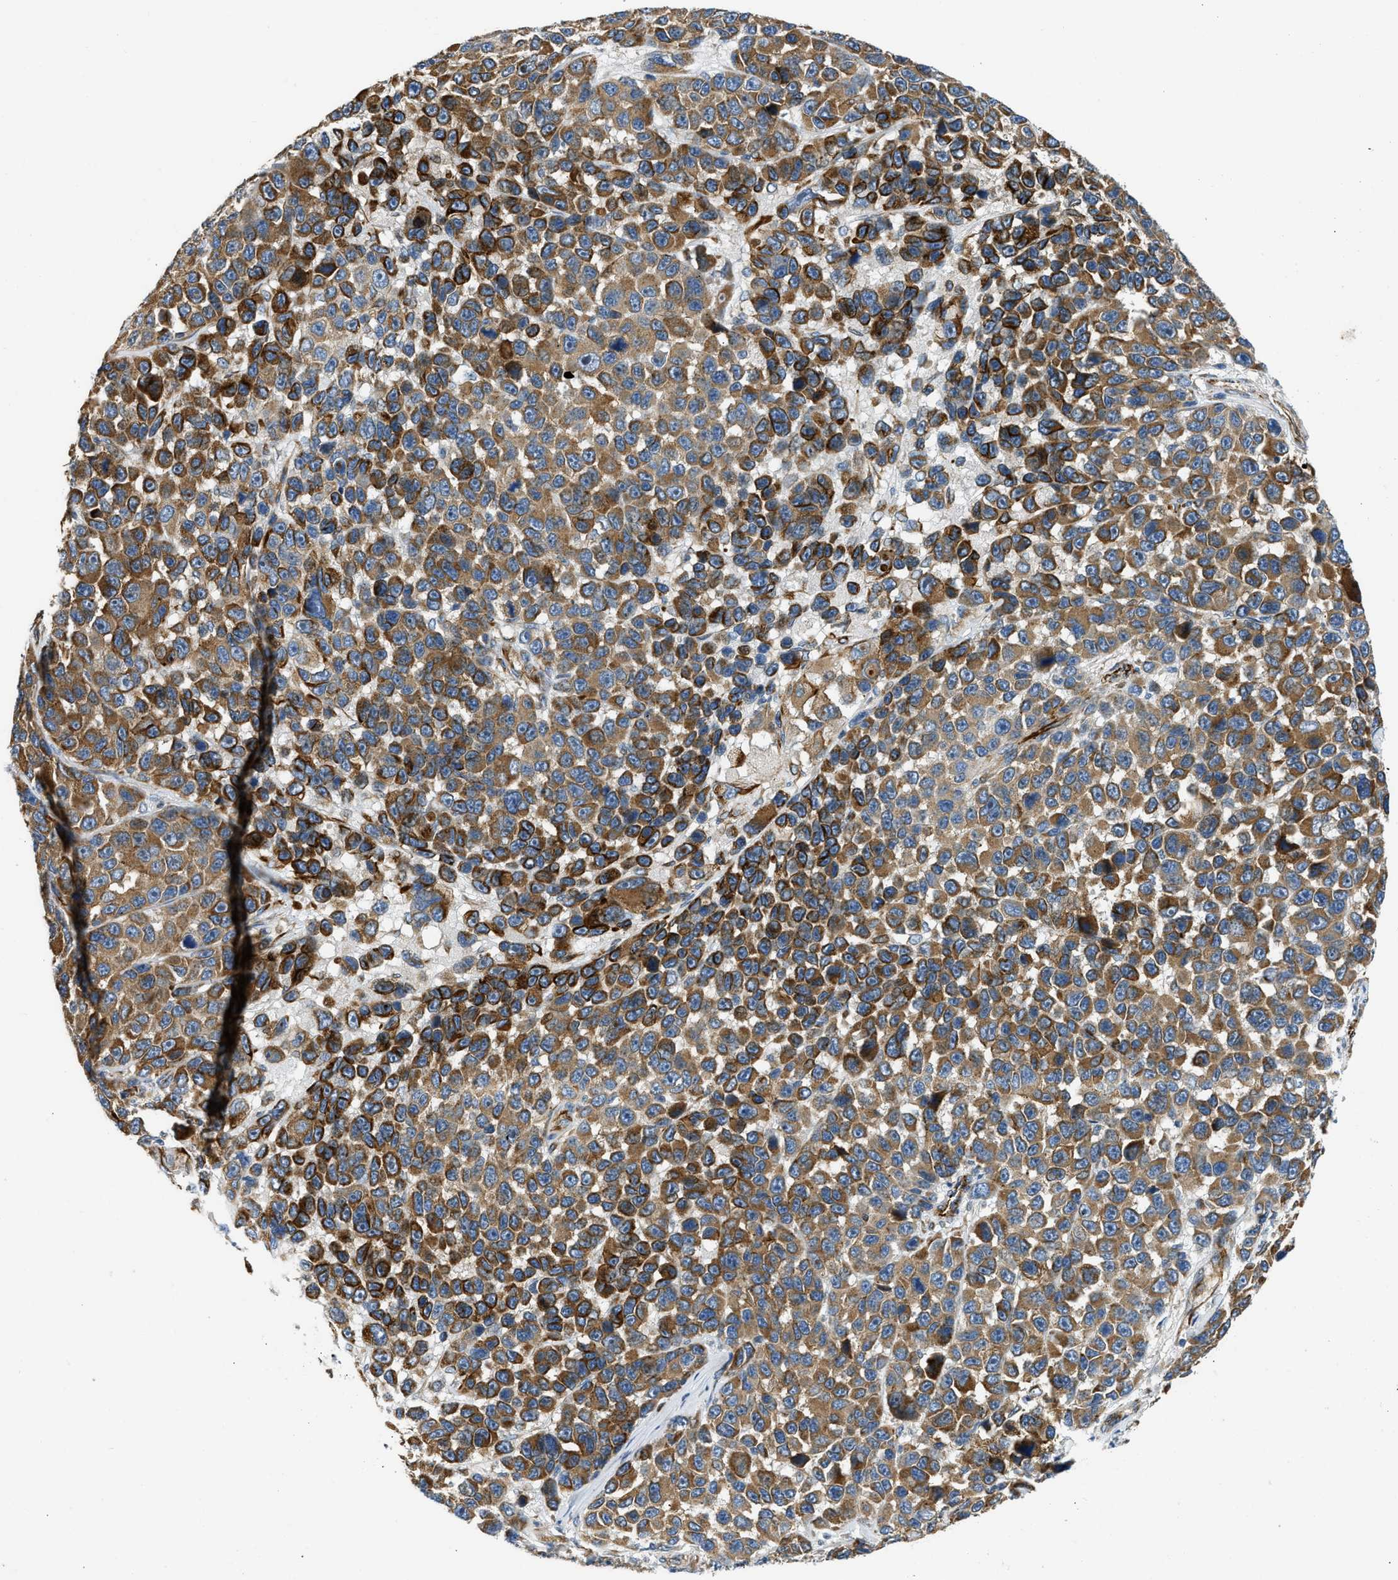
{"staining": {"intensity": "moderate", "quantity": ">75%", "location": "cytoplasmic/membranous"}, "tissue": "melanoma", "cell_type": "Tumor cells", "image_type": "cancer", "snomed": [{"axis": "morphology", "description": "Malignant melanoma, NOS"}, {"axis": "topography", "description": "Skin"}], "caption": "High-power microscopy captured an immunohistochemistry photomicrograph of malignant melanoma, revealing moderate cytoplasmic/membranous expression in approximately >75% of tumor cells.", "gene": "ULK4", "patient": {"sex": "male", "age": 53}}